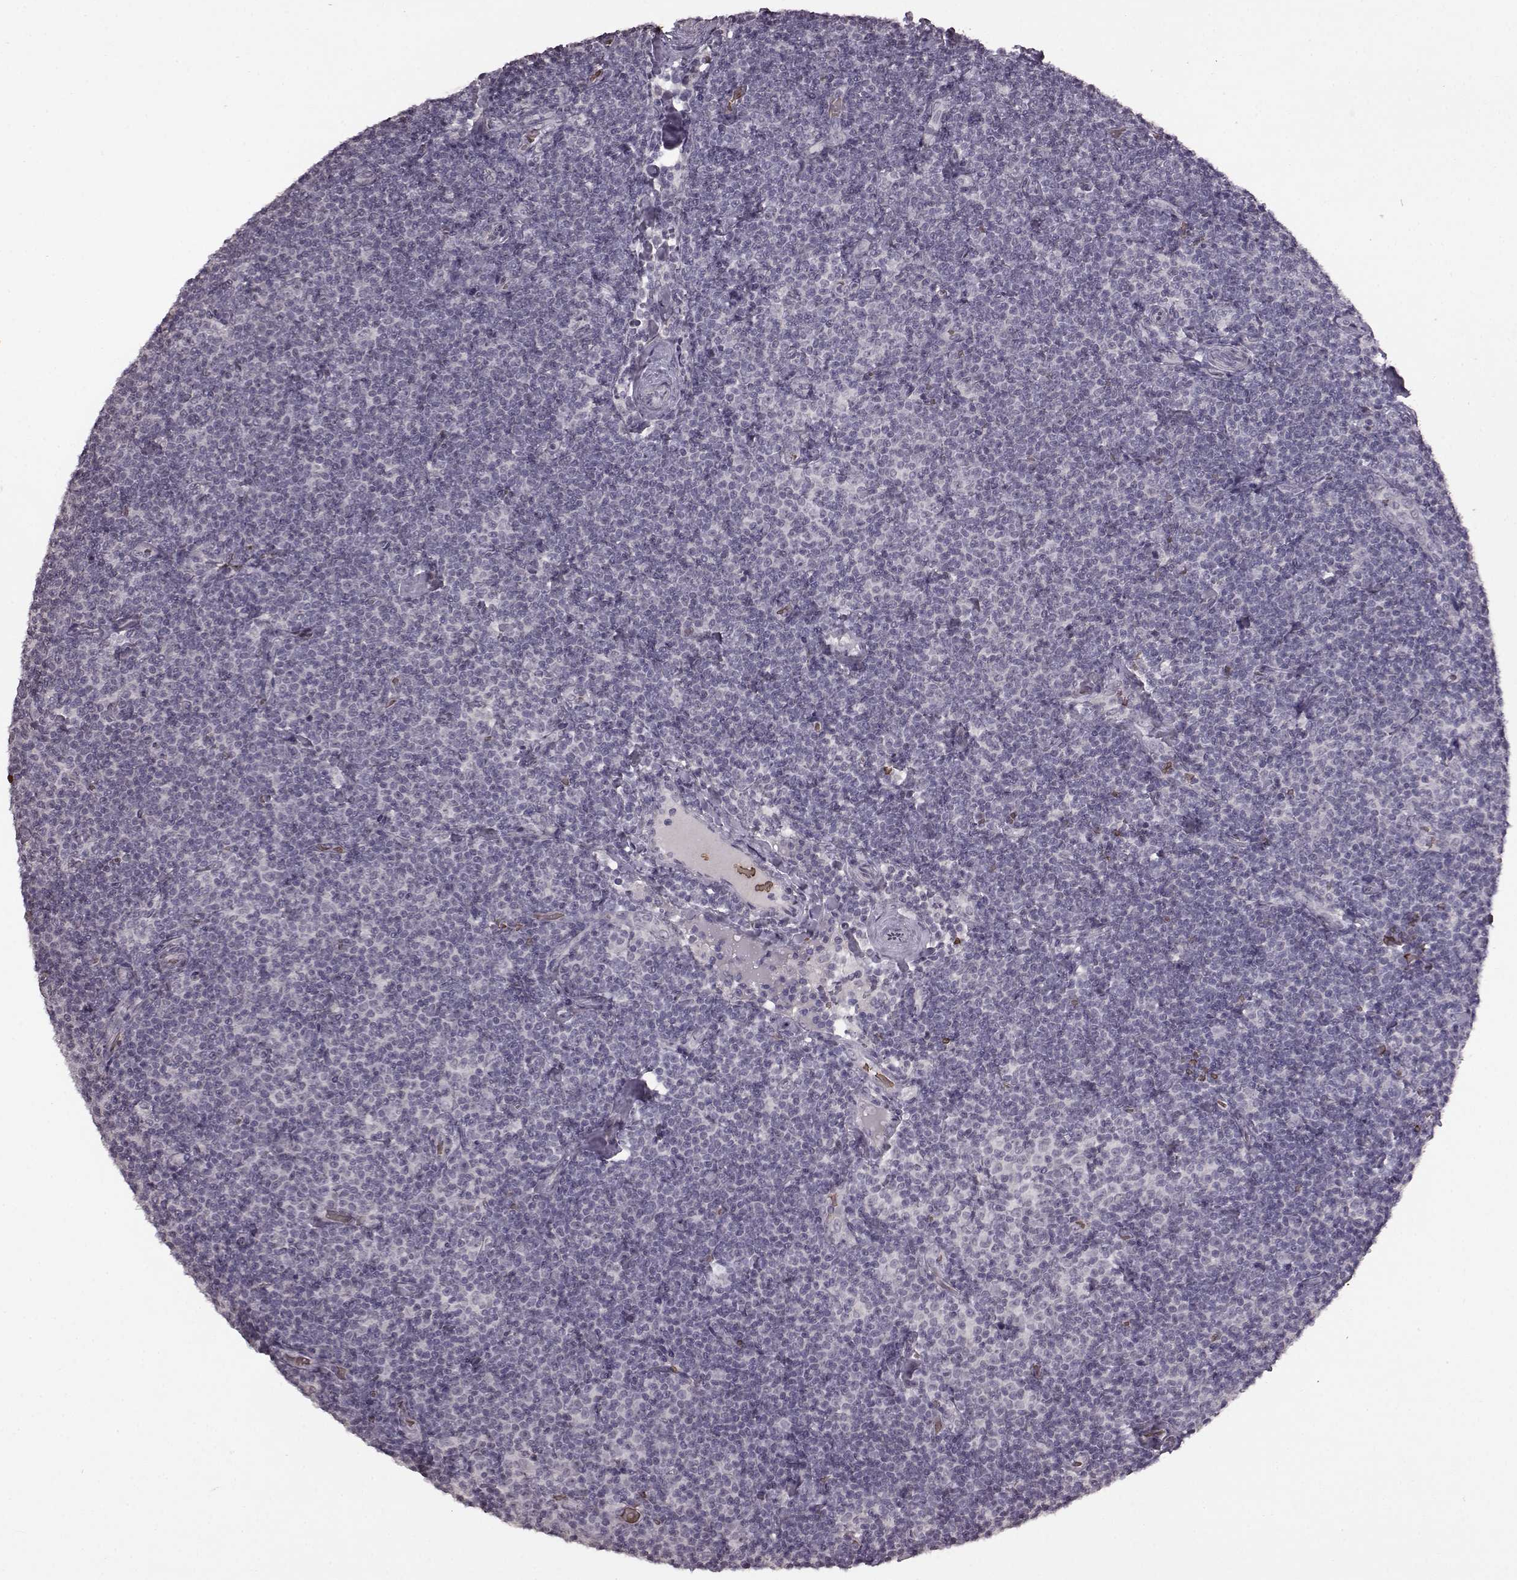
{"staining": {"intensity": "negative", "quantity": "none", "location": "none"}, "tissue": "lymphoma", "cell_type": "Tumor cells", "image_type": "cancer", "snomed": [{"axis": "morphology", "description": "Malignant lymphoma, non-Hodgkin's type, Low grade"}, {"axis": "topography", "description": "Lymph node"}], "caption": "This is an immunohistochemistry histopathology image of lymphoma. There is no positivity in tumor cells.", "gene": "PROP1", "patient": {"sex": "male", "age": 81}}